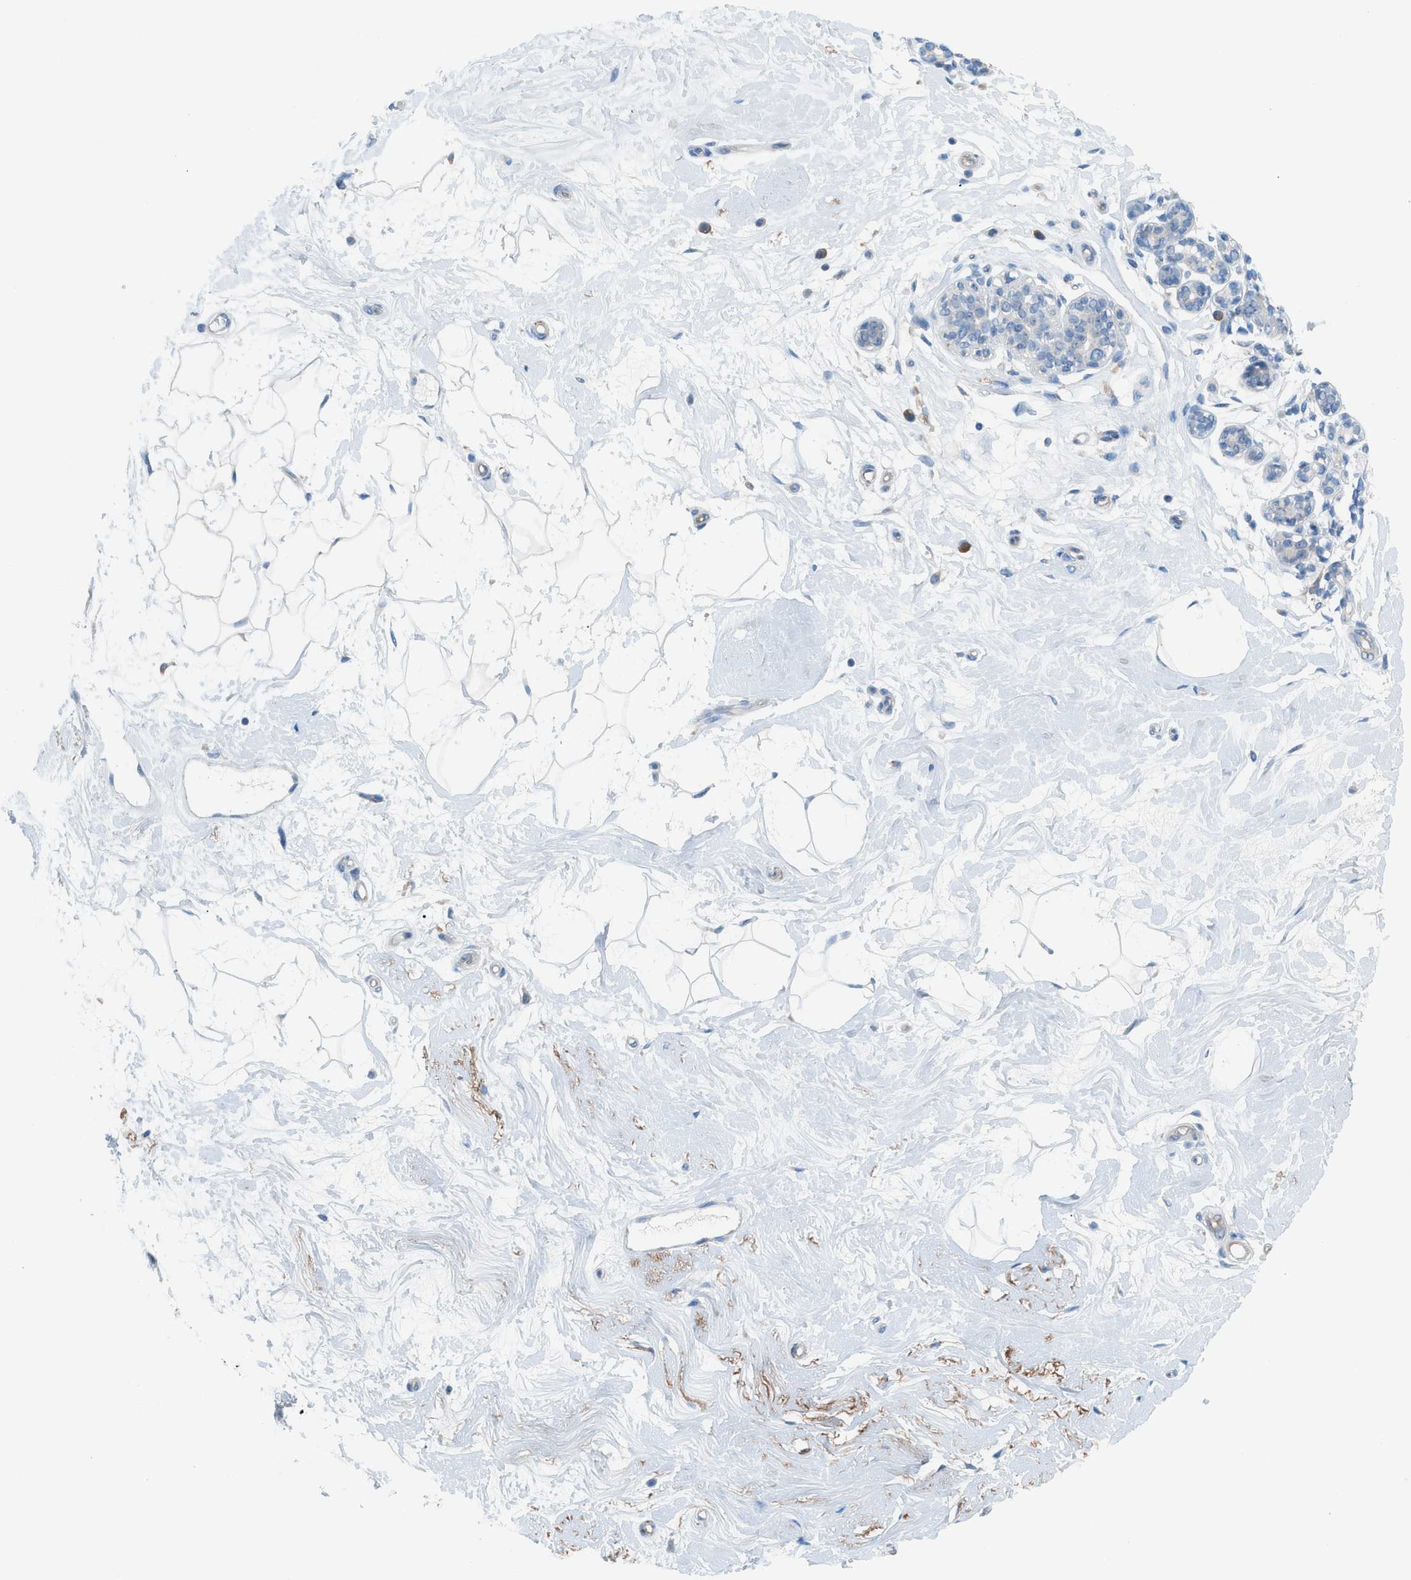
{"staining": {"intensity": "negative", "quantity": "none", "location": "none"}, "tissue": "breast", "cell_type": "Adipocytes", "image_type": "normal", "snomed": [{"axis": "morphology", "description": "Normal tissue, NOS"}, {"axis": "morphology", "description": "Lobular carcinoma"}, {"axis": "topography", "description": "Breast"}], "caption": "Immunohistochemistry (IHC) micrograph of benign breast stained for a protein (brown), which reveals no expression in adipocytes.", "gene": "HEG1", "patient": {"sex": "female", "age": 59}}